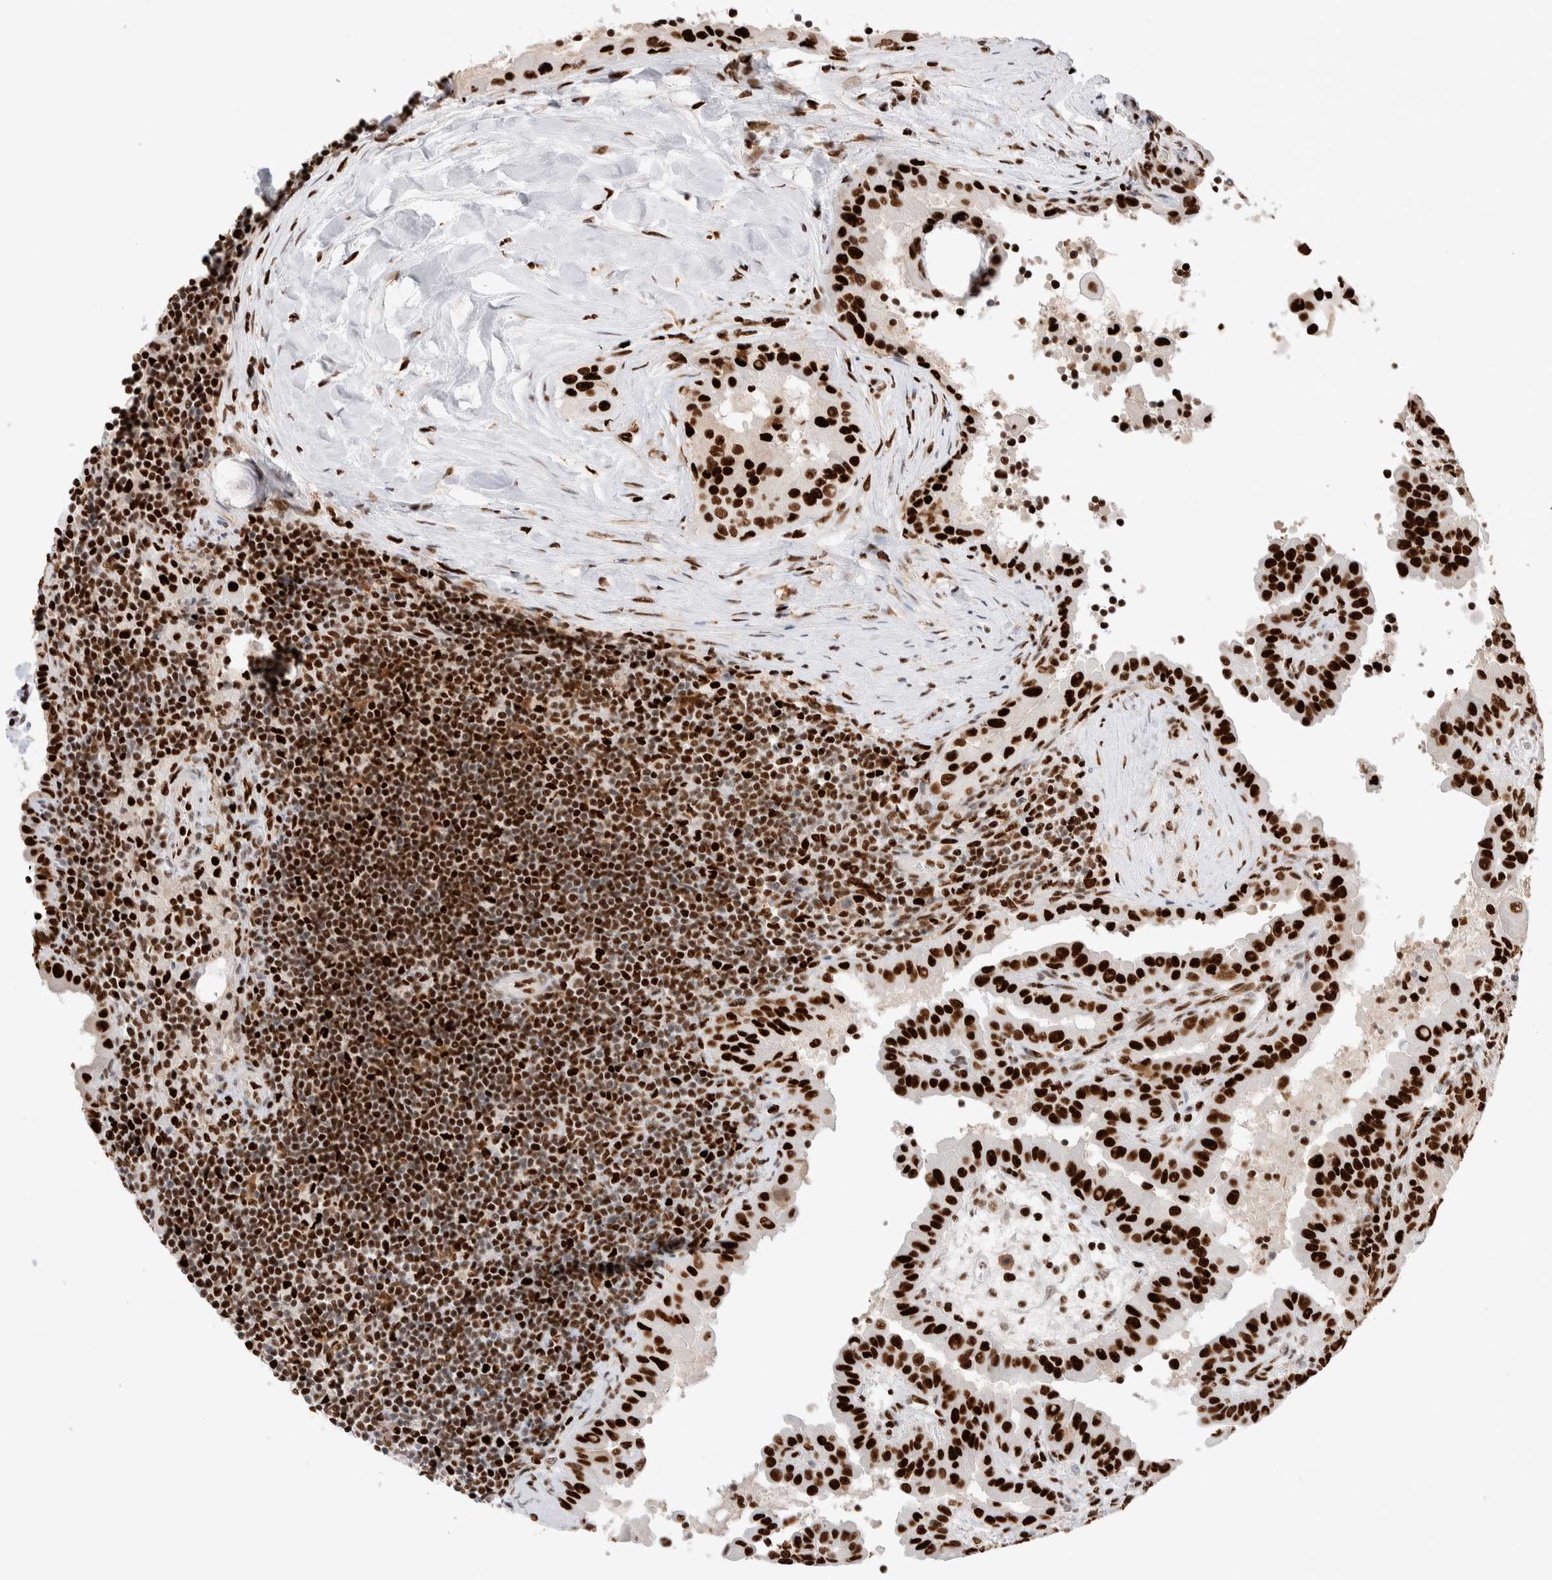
{"staining": {"intensity": "strong", "quantity": ">75%", "location": "nuclear"}, "tissue": "thyroid cancer", "cell_type": "Tumor cells", "image_type": "cancer", "snomed": [{"axis": "morphology", "description": "Papillary adenocarcinoma, NOS"}, {"axis": "topography", "description": "Thyroid gland"}], "caption": "Protein expression analysis of human thyroid cancer reveals strong nuclear staining in about >75% of tumor cells. (DAB (3,3'-diaminobenzidine) IHC, brown staining for protein, blue staining for nuclei).", "gene": "RNASEK-C17orf49", "patient": {"sex": "male", "age": 33}}